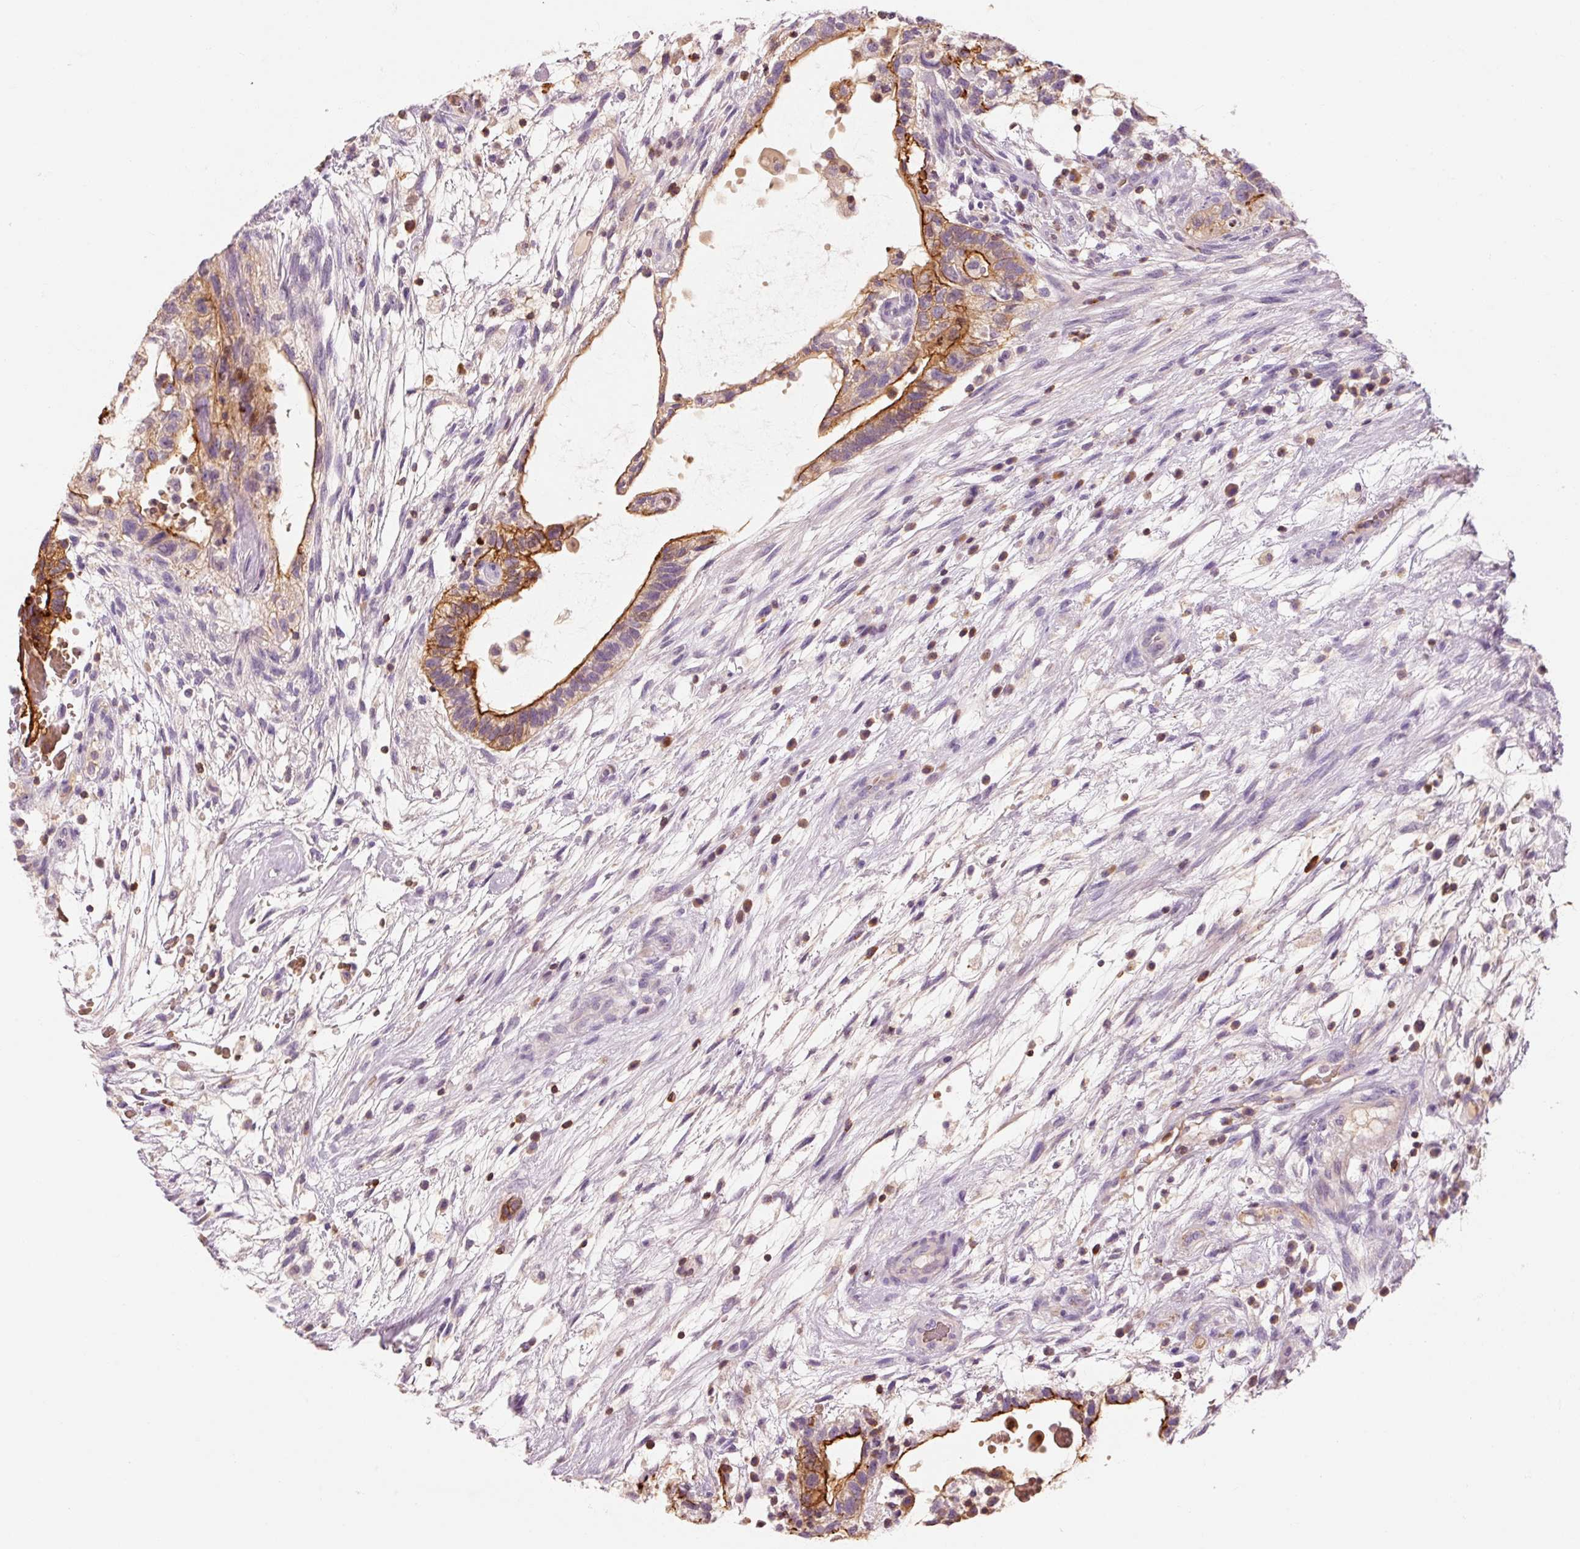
{"staining": {"intensity": "strong", "quantity": "25%-75%", "location": "cytoplasmic/membranous"}, "tissue": "testis cancer", "cell_type": "Tumor cells", "image_type": "cancer", "snomed": [{"axis": "morphology", "description": "Carcinoma, Embryonal, NOS"}, {"axis": "topography", "description": "Testis"}], "caption": "Protein staining demonstrates strong cytoplasmic/membranous positivity in approximately 25%-75% of tumor cells in embryonal carcinoma (testis).", "gene": "OR8K1", "patient": {"sex": "male", "age": 32}}